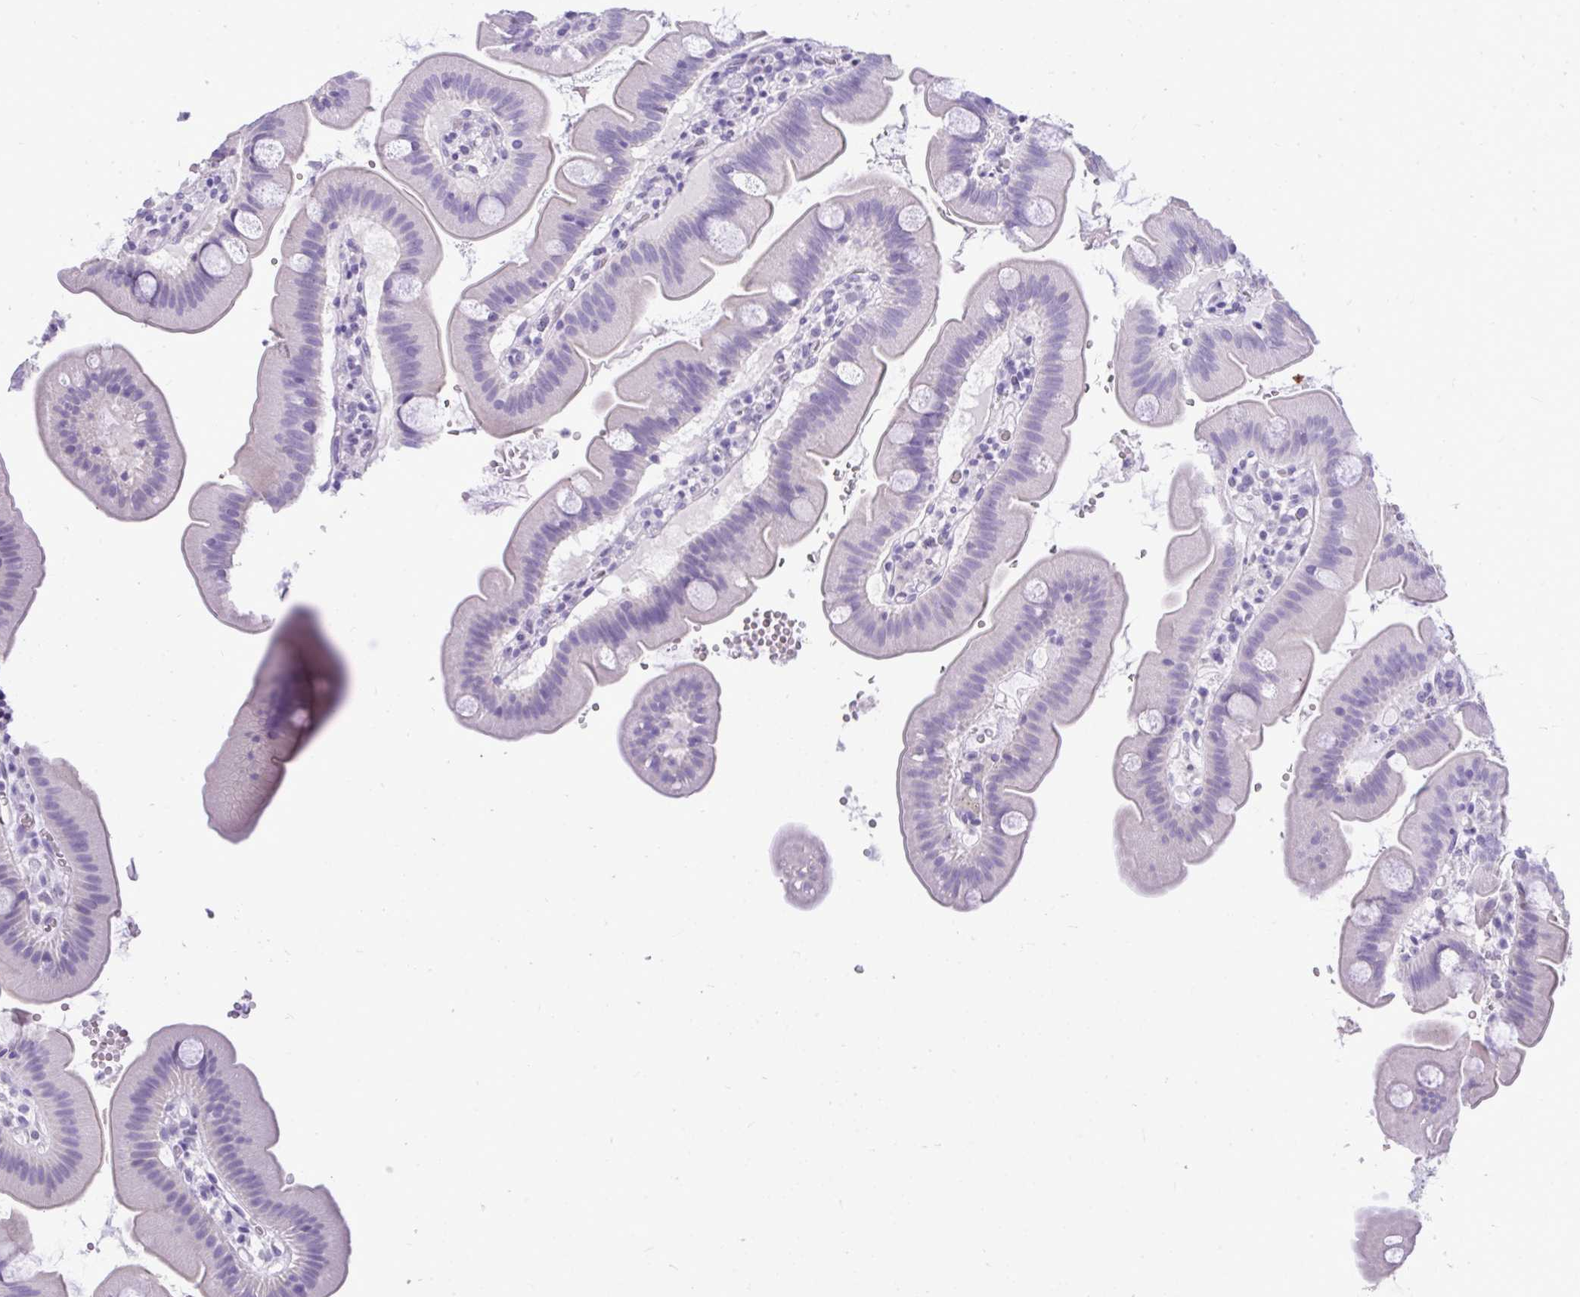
{"staining": {"intensity": "negative", "quantity": "none", "location": "none"}, "tissue": "small intestine", "cell_type": "Glandular cells", "image_type": "normal", "snomed": [{"axis": "morphology", "description": "Normal tissue, NOS"}, {"axis": "topography", "description": "Small intestine"}], "caption": "Protein analysis of normal small intestine exhibits no significant staining in glandular cells. The staining was performed using DAB to visualize the protein expression in brown, while the nuclei were stained in blue with hematoxylin (Magnification: 20x).", "gene": "PRM2", "patient": {"sex": "female", "age": 68}}